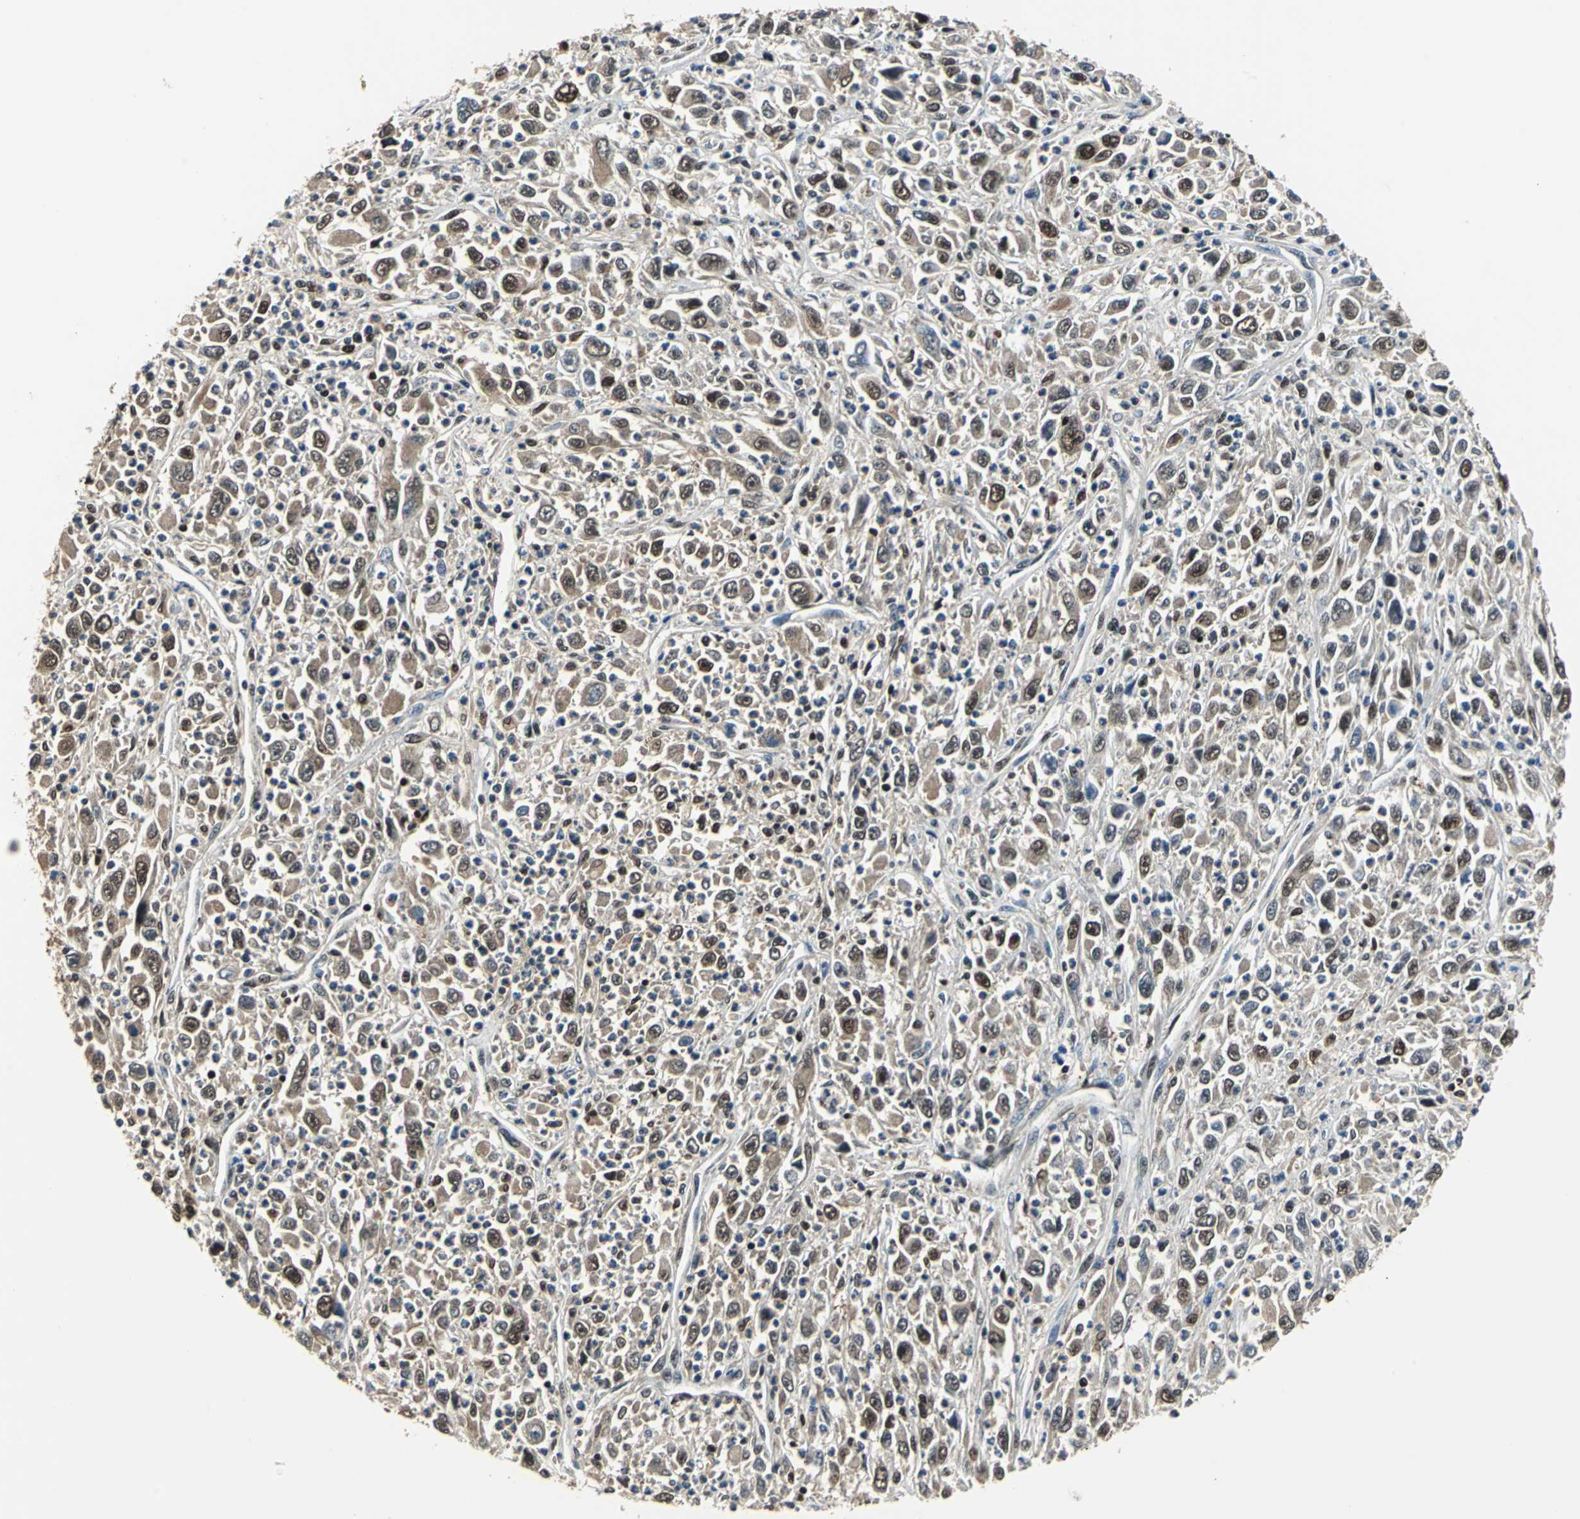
{"staining": {"intensity": "strong", "quantity": "25%-75%", "location": "cytoplasmic/membranous,nuclear"}, "tissue": "melanoma", "cell_type": "Tumor cells", "image_type": "cancer", "snomed": [{"axis": "morphology", "description": "Malignant melanoma, Metastatic site"}, {"axis": "topography", "description": "Skin"}], "caption": "Human melanoma stained with a brown dye reveals strong cytoplasmic/membranous and nuclear positive positivity in about 25%-75% of tumor cells.", "gene": "PSME1", "patient": {"sex": "female", "age": 56}}